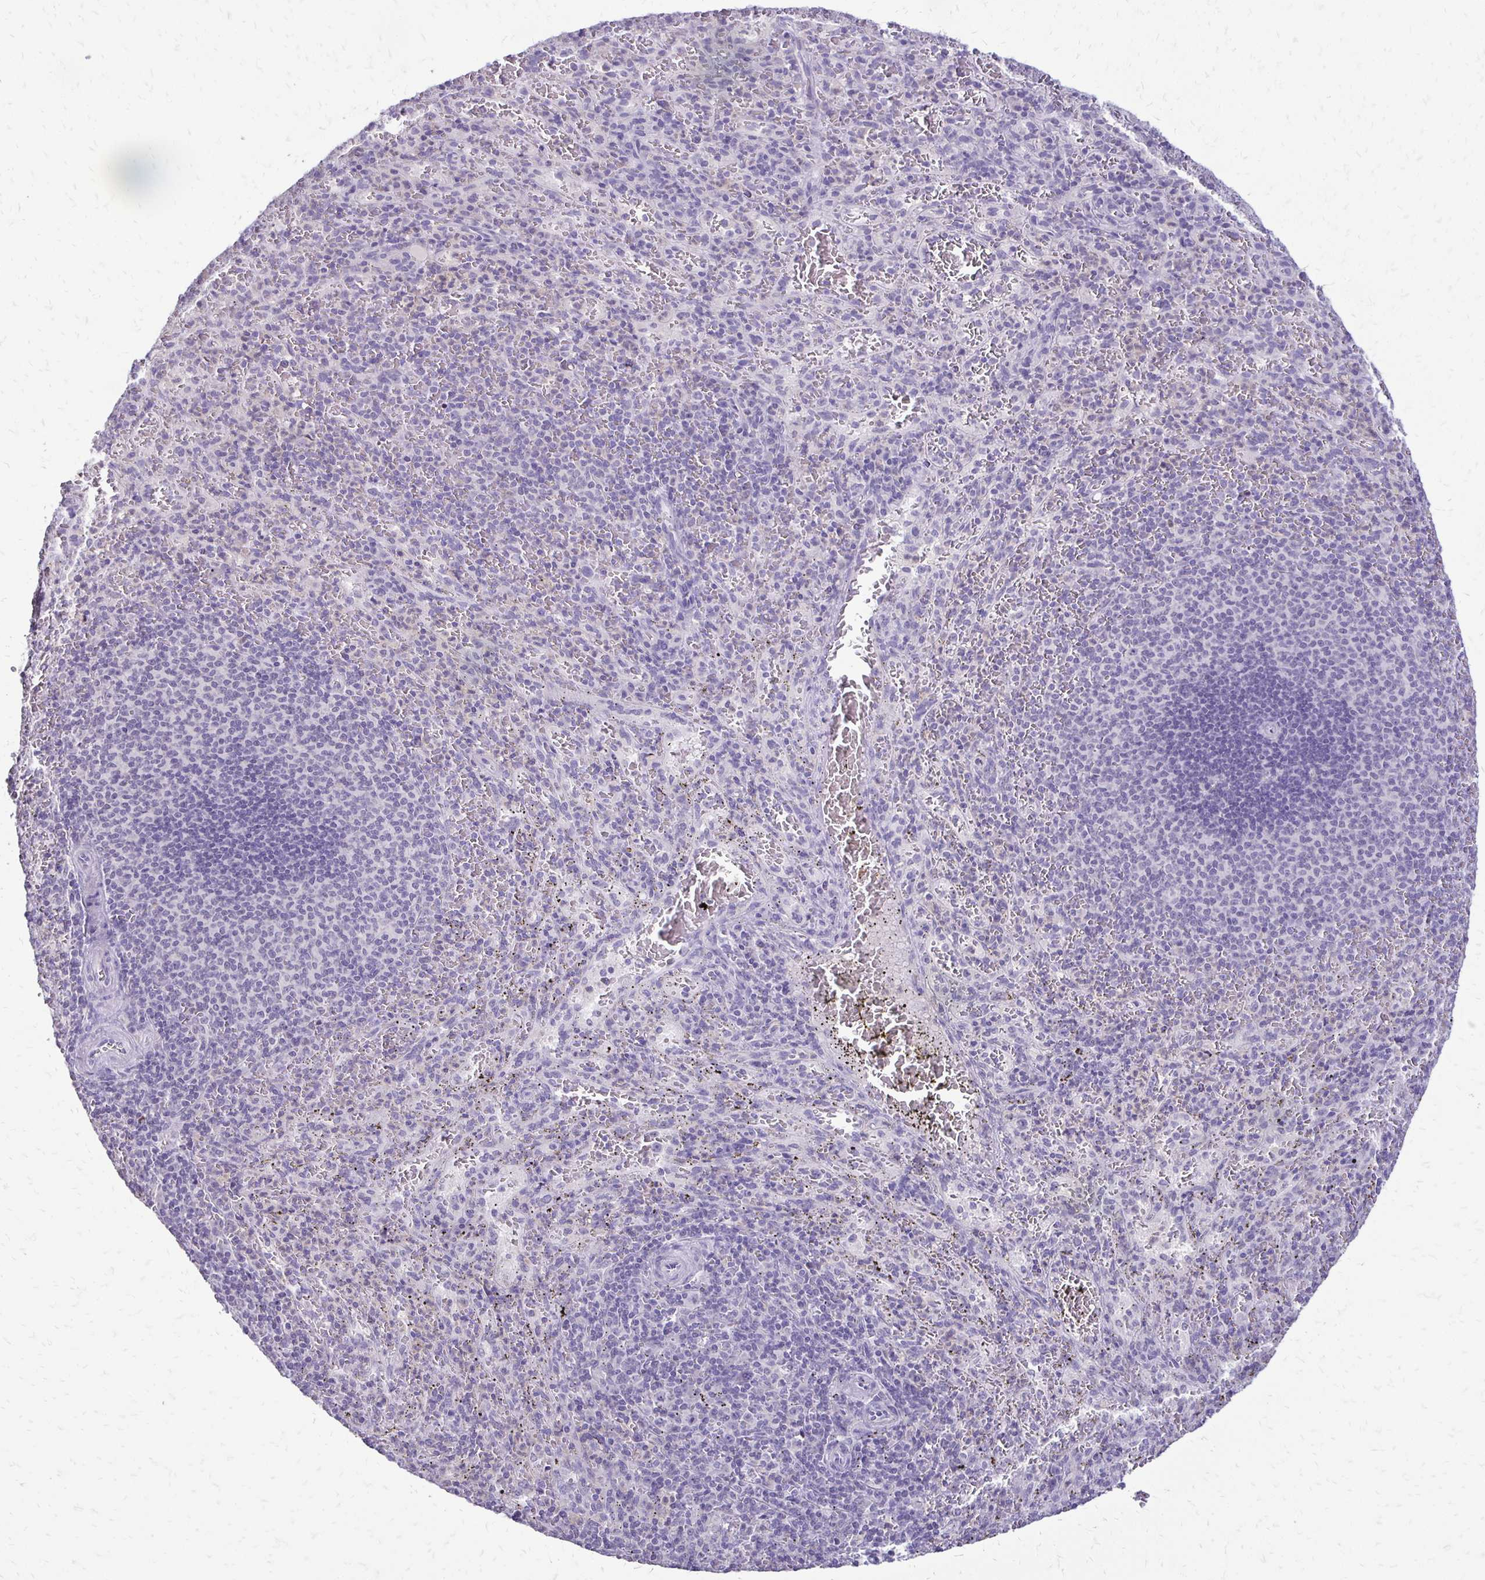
{"staining": {"intensity": "negative", "quantity": "none", "location": "none"}, "tissue": "spleen", "cell_type": "Cells in red pulp", "image_type": "normal", "snomed": [{"axis": "morphology", "description": "Normal tissue, NOS"}, {"axis": "topography", "description": "Spleen"}], "caption": "The histopathology image displays no significant expression in cells in red pulp of spleen.", "gene": "ALPG", "patient": {"sex": "male", "age": 57}}